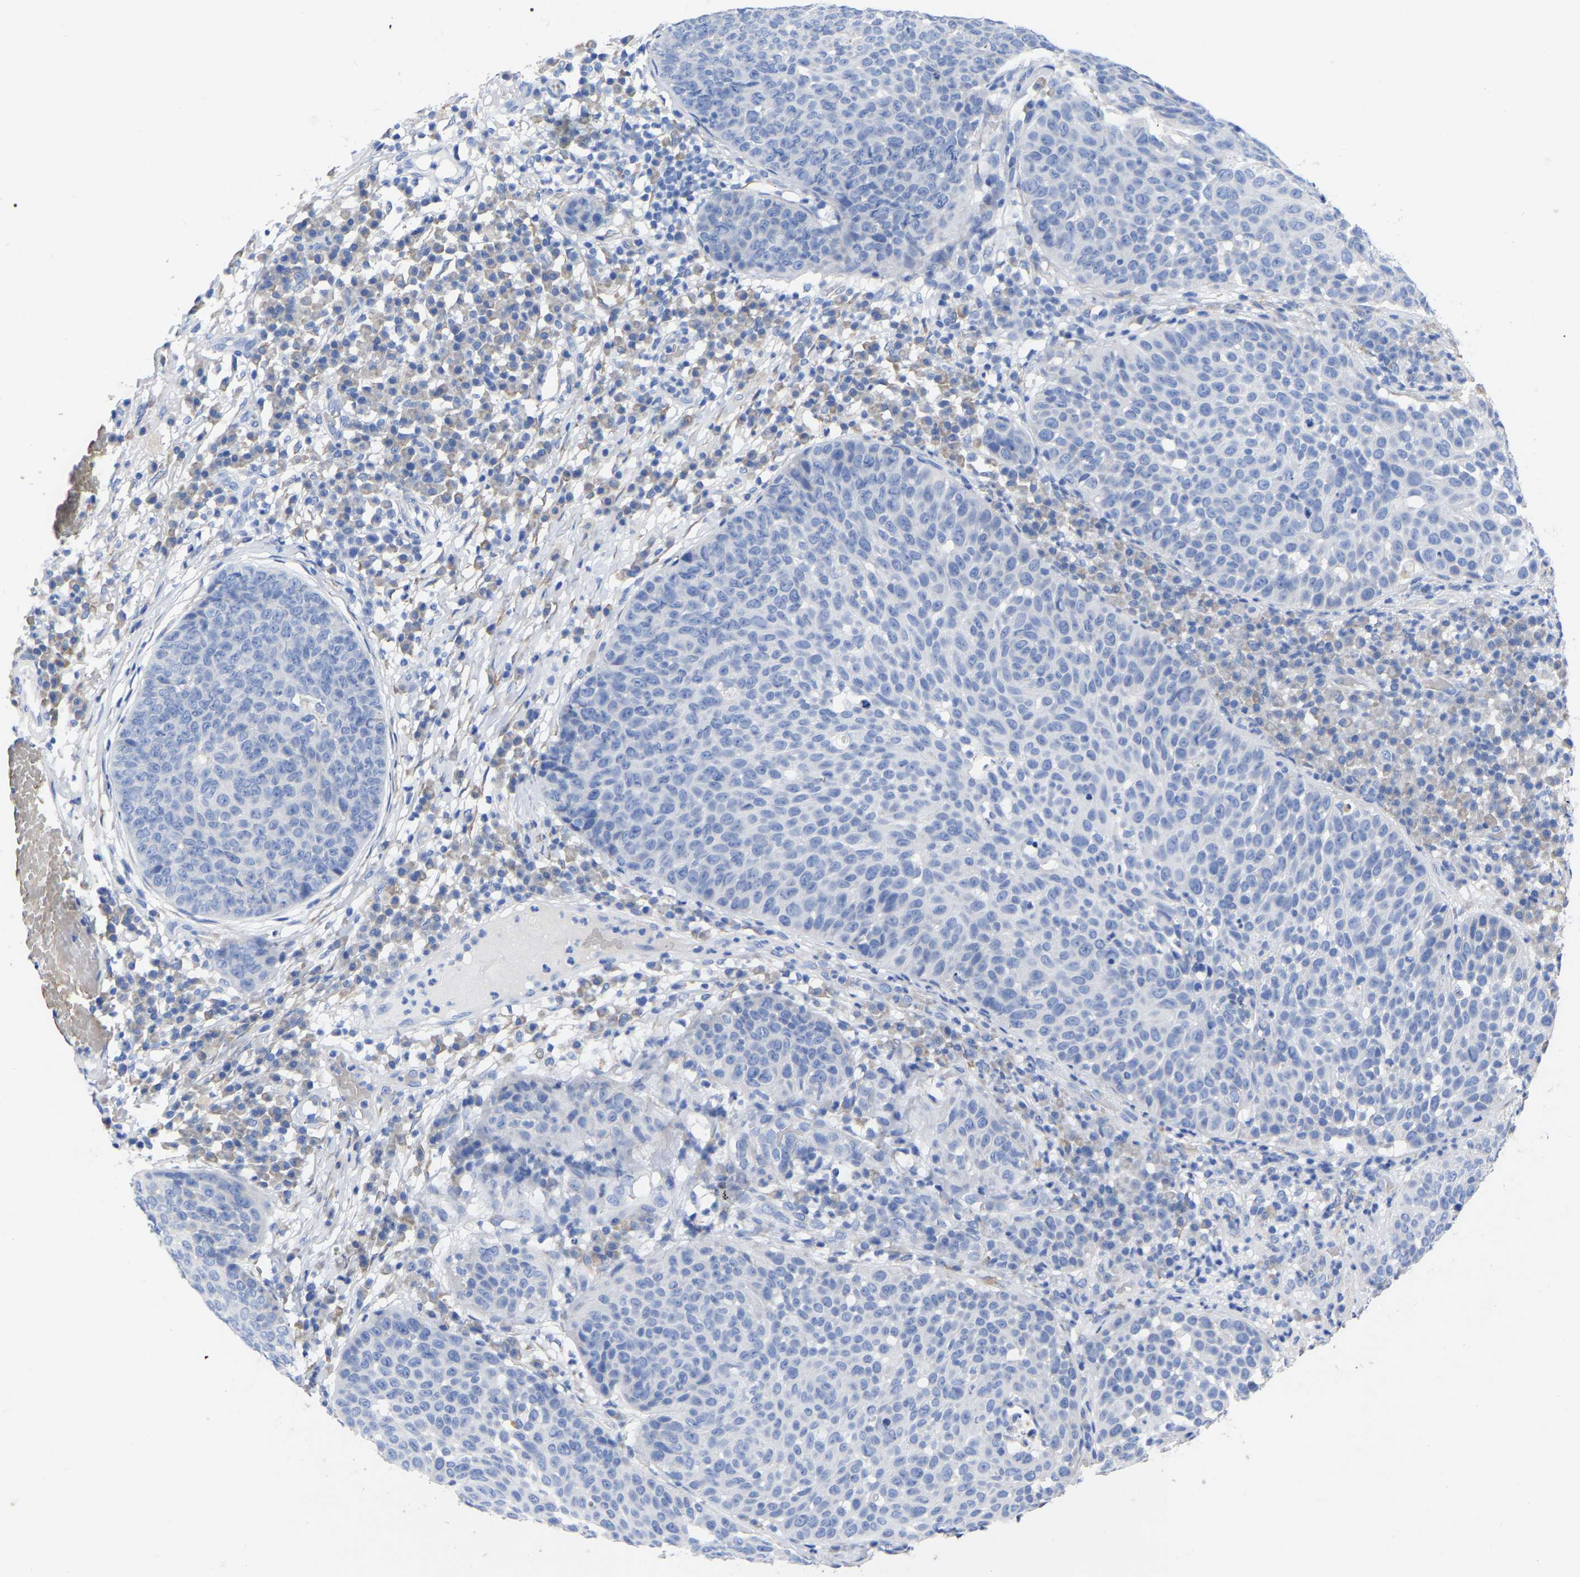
{"staining": {"intensity": "negative", "quantity": "none", "location": "none"}, "tissue": "skin cancer", "cell_type": "Tumor cells", "image_type": "cancer", "snomed": [{"axis": "morphology", "description": "Squamous cell carcinoma in situ, NOS"}, {"axis": "morphology", "description": "Squamous cell carcinoma, NOS"}, {"axis": "topography", "description": "Skin"}], "caption": "This is a image of immunohistochemistry (IHC) staining of skin cancer (squamous cell carcinoma in situ), which shows no staining in tumor cells.", "gene": "GDF3", "patient": {"sex": "male", "age": 93}}